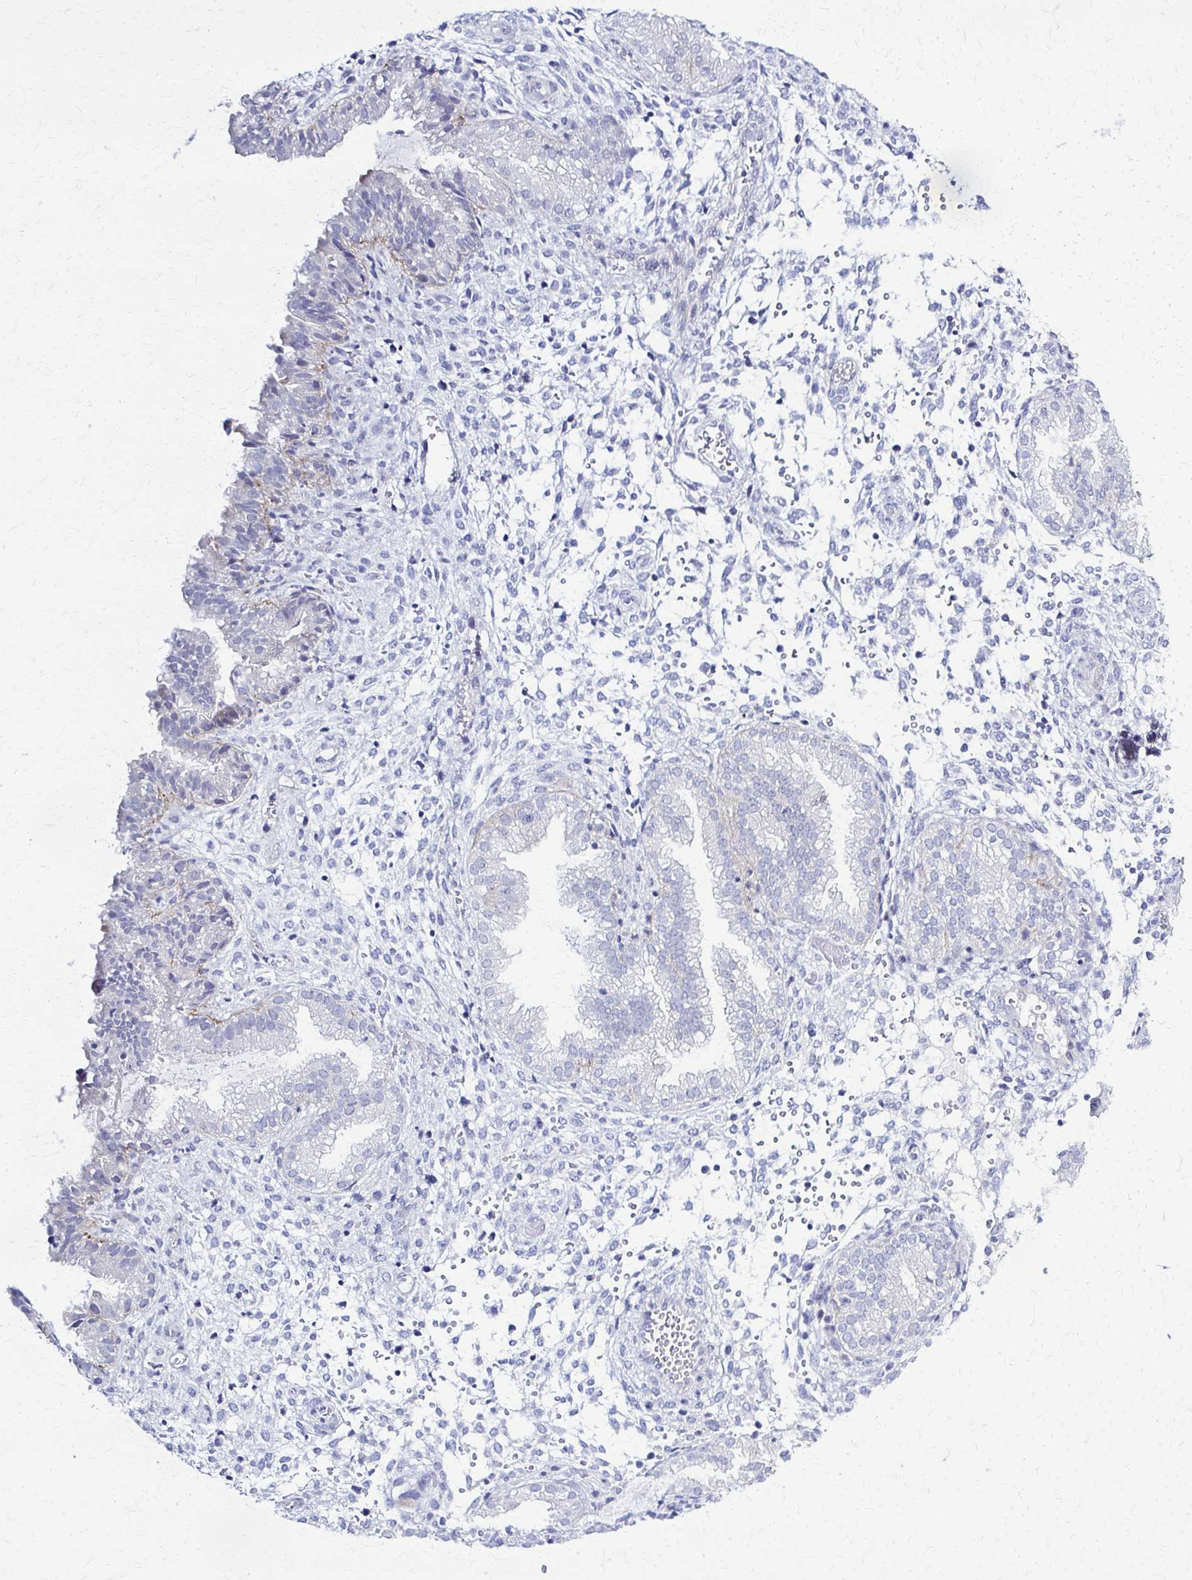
{"staining": {"intensity": "negative", "quantity": "none", "location": "none"}, "tissue": "endometrium", "cell_type": "Cells in endometrial stroma", "image_type": "normal", "snomed": [{"axis": "morphology", "description": "Normal tissue, NOS"}, {"axis": "topography", "description": "Endometrium"}], "caption": "This micrograph is of benign endometrium stained with immunohistochemistry to label a protein in brown with the nuclei are counter-stained blue. There is no expression in cells in endometrial stroma.", "gene": "RHOBTB2", "patient": {"sex": "female", "age": 33}}